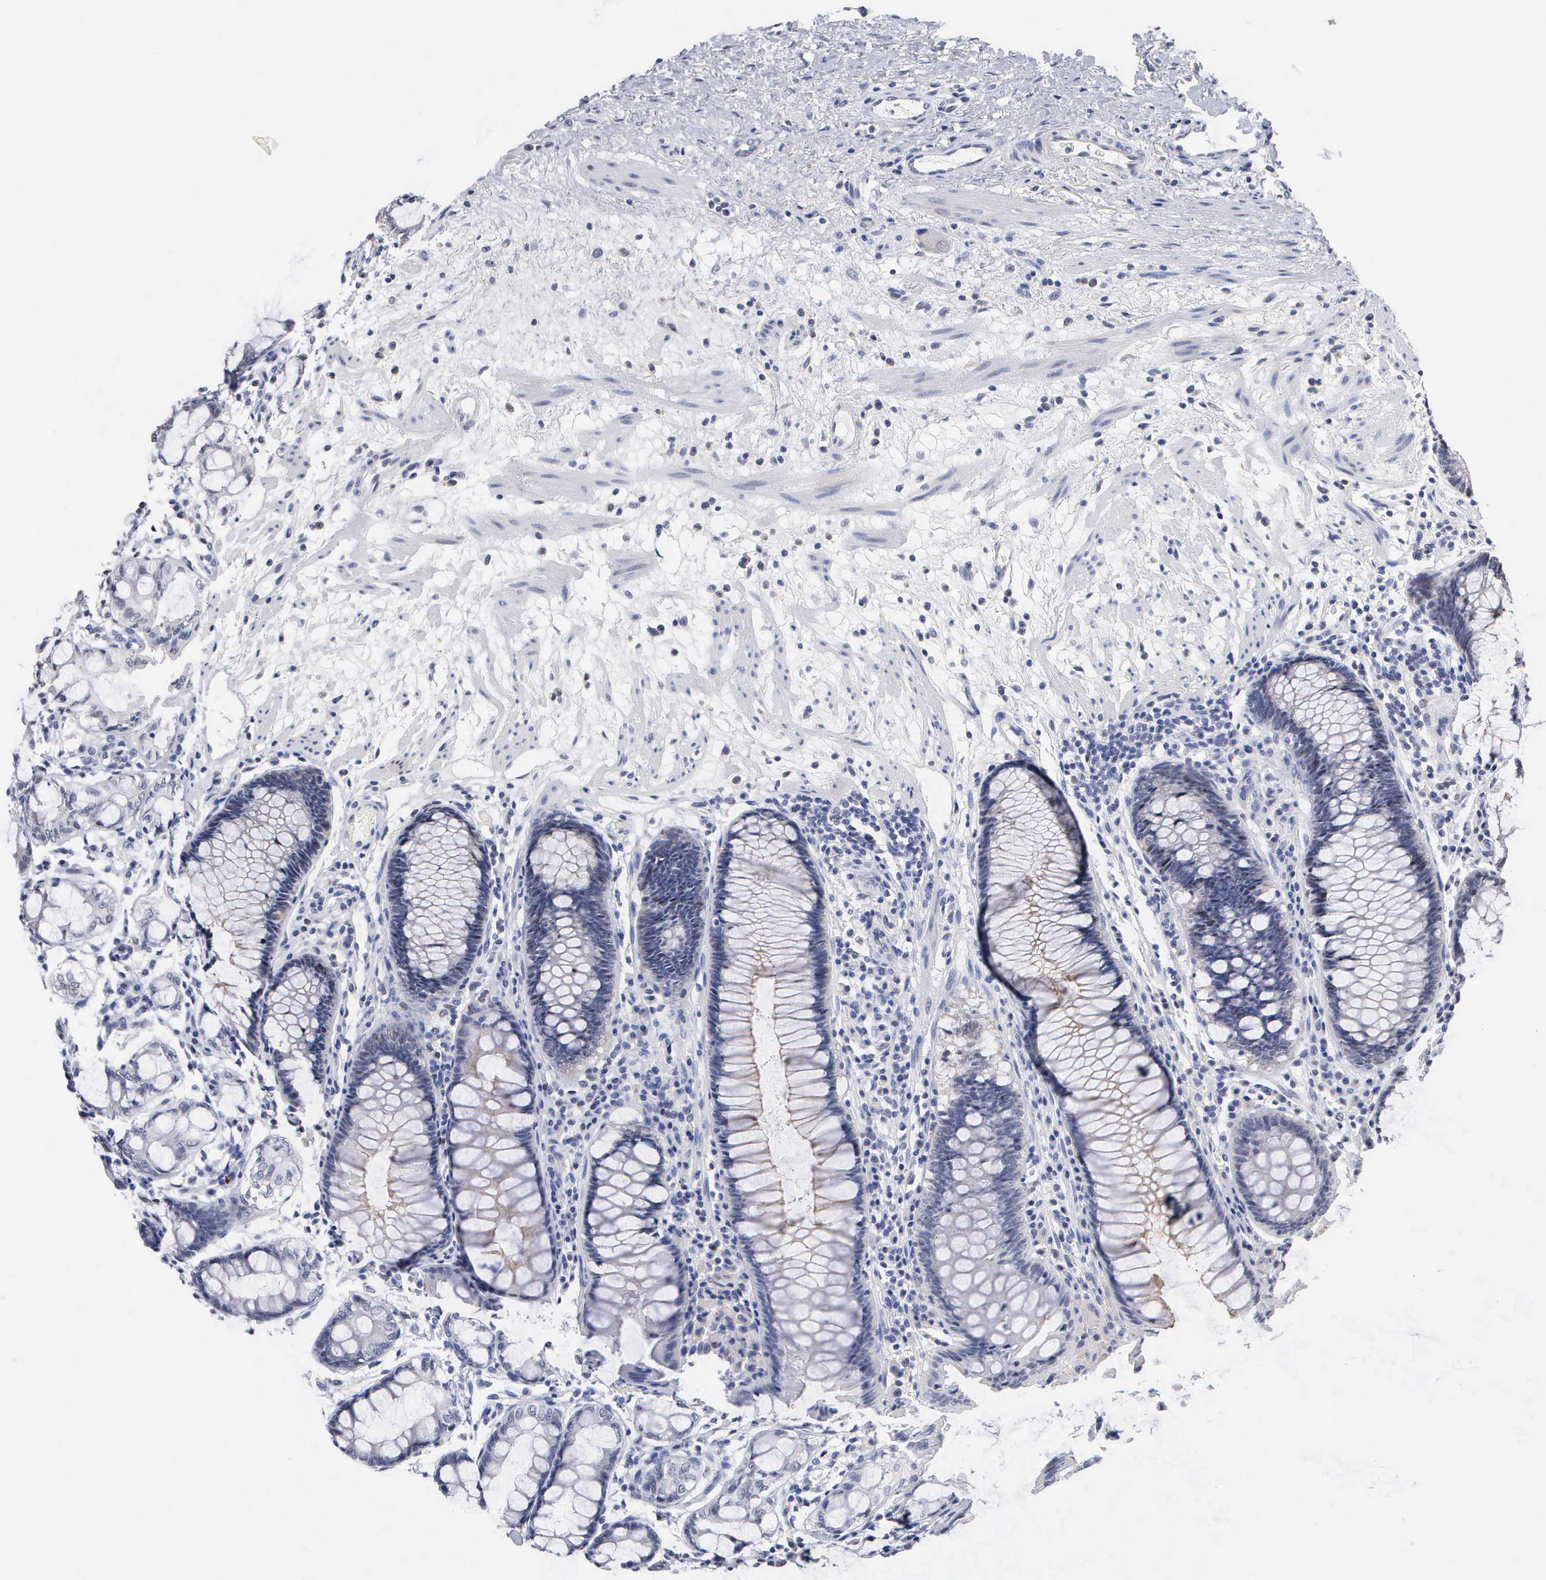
{"staining": {"intensity": "strong", "quantity": "<25%", "location": "nuclear"}, "tissue": "rectum", "cell_type": "Glandular cells", "image_type": "normal", "snomed": [{"axis": "morphology", "description": "Normal tissue, NOS"}, {"axis": "topography", "description": "Rectum"}], "caption": "Immunohistochemistry (IHC) (DAB) staining of unremarkable rectum exhibits strong nuclear protein expression in approximately <25% of glandular cells.", "gene": "KDM6A", "patient": {"sex": "male", "age": 77}}